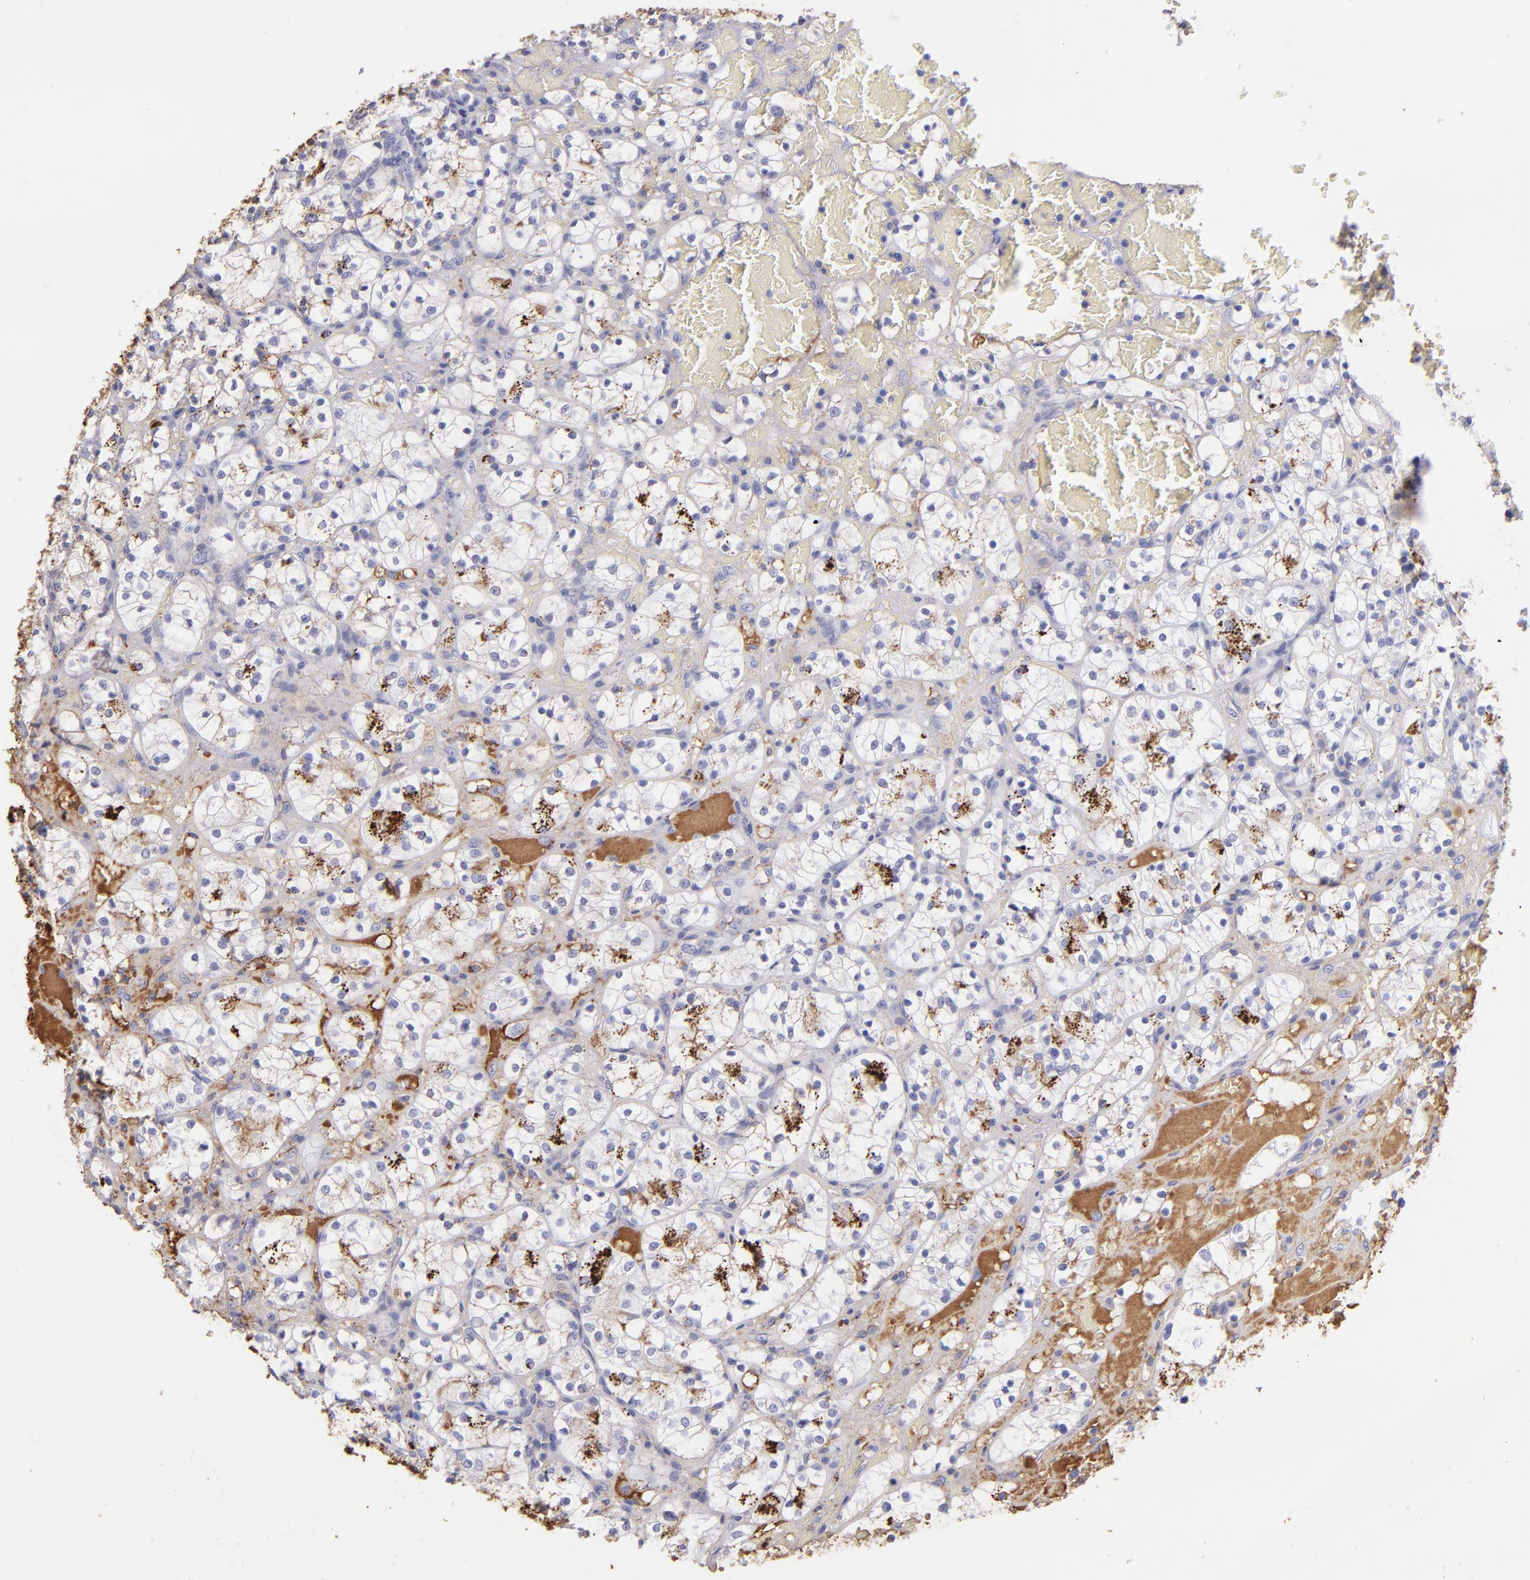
{"staining": {"intensity": "negative", "quantity": "none", "location": "none"}, "tissue": "renal cancer", "cell_type": "Tumor cells", "image_type": "cancer", "snomed": [{"axis": "morphology", "description": "Adenocarcinoma, NOS"}, {"axis": "topography", "description": "Kidney"}], "caption": "IHC of renal cancer (adenocarcinoma) demonstrates no expression in tumor cells.", "gene": "FGB", "patient": {"sex": "female", "age": 60}}